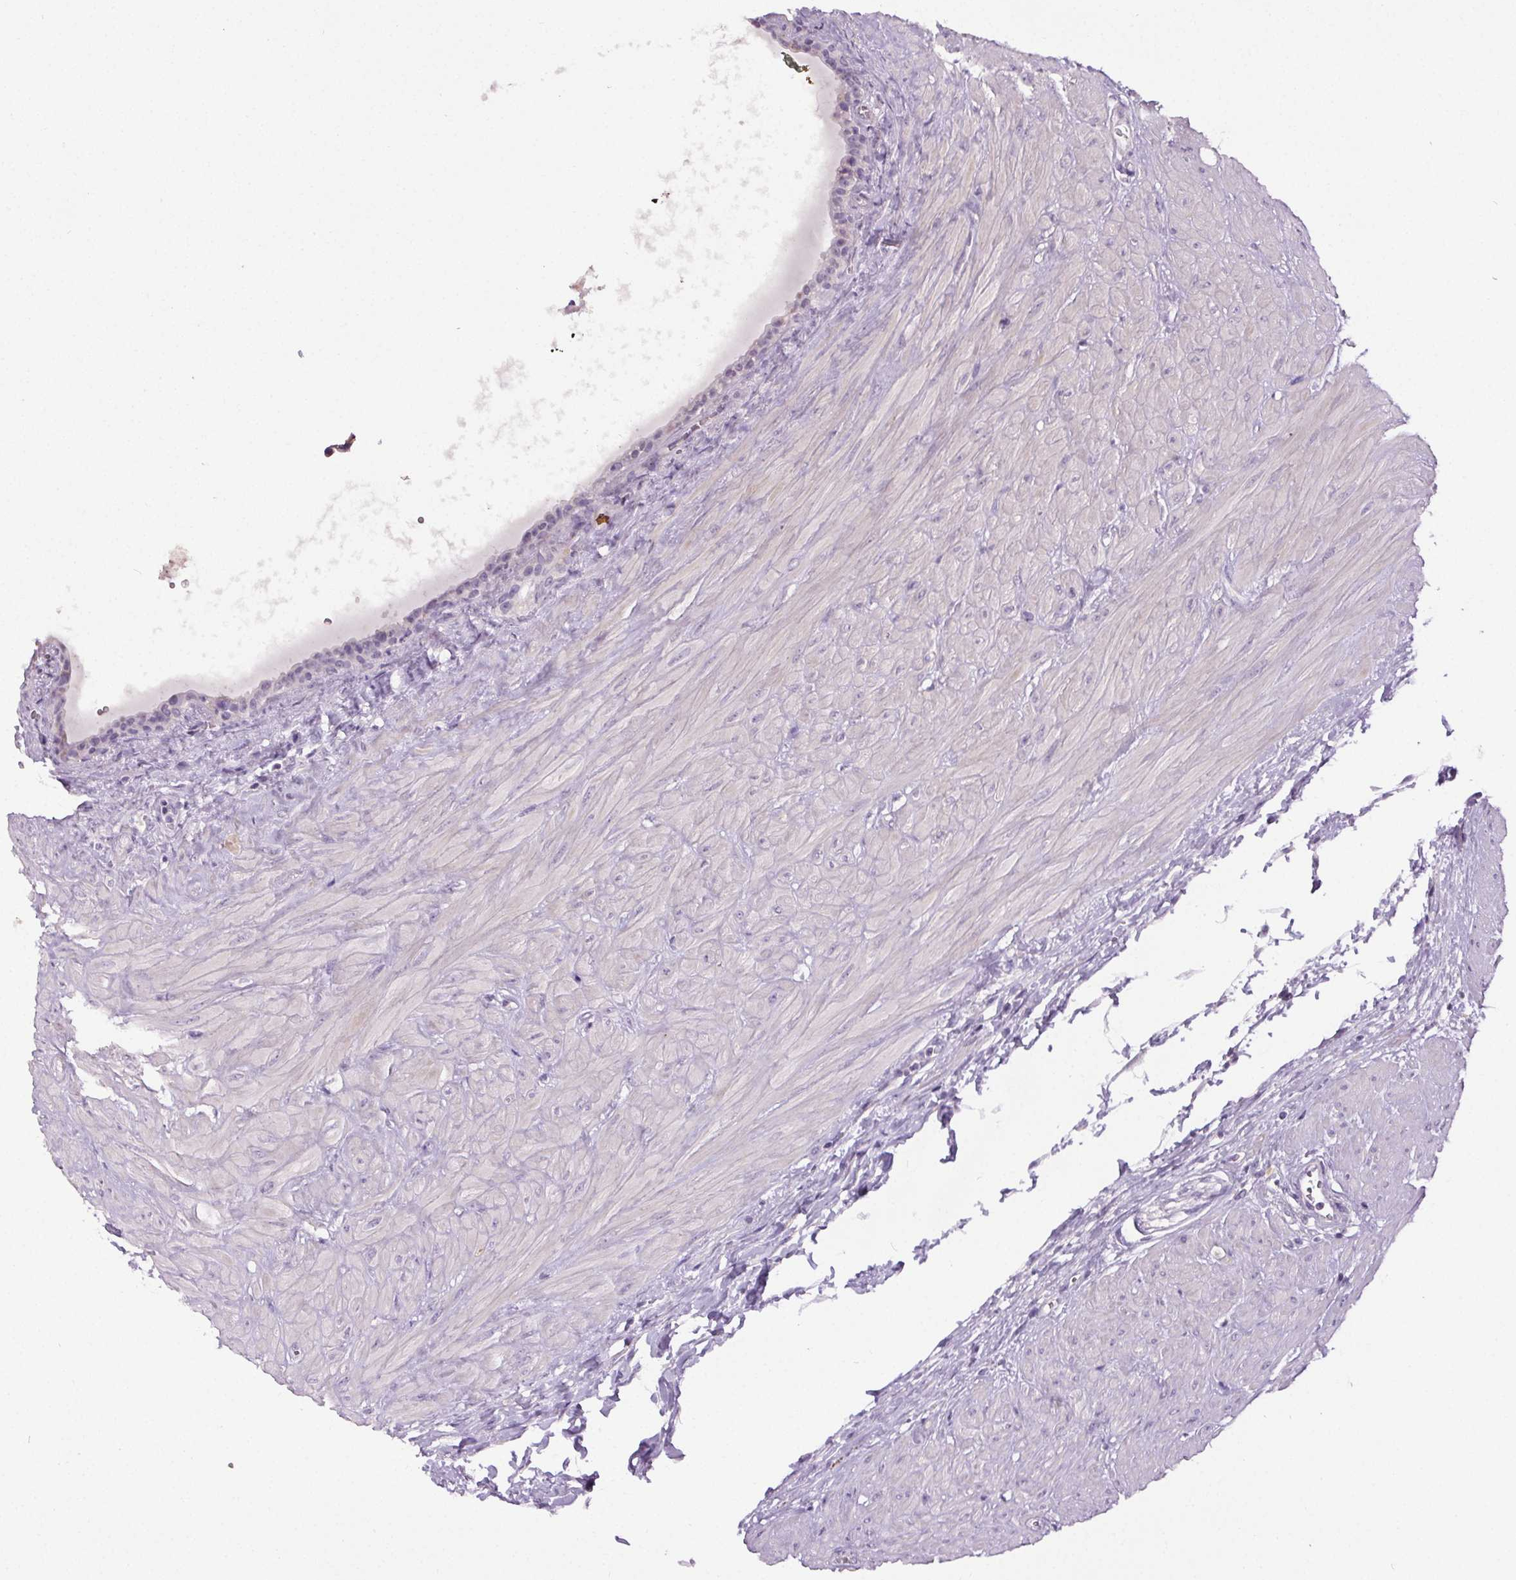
{"staining": {"intensity": "negative", "quantity": "none", "location": "none"}, "tissue": "seminal vesicle", "cell_type": "Glandular cells", "image_type": "normal", "snomed": [{"axis": "morphology", "description": "Normal tissue, NOS"}, {"axis": "topography", "description": "Seminal veicle"}], "caption": "Seminal vesicle stained for a protein using immunohistochemistry exhibits no staining glandular cells.", "gene": "GPIHBP1", "patient": {"sex": "male", "age": 76}}